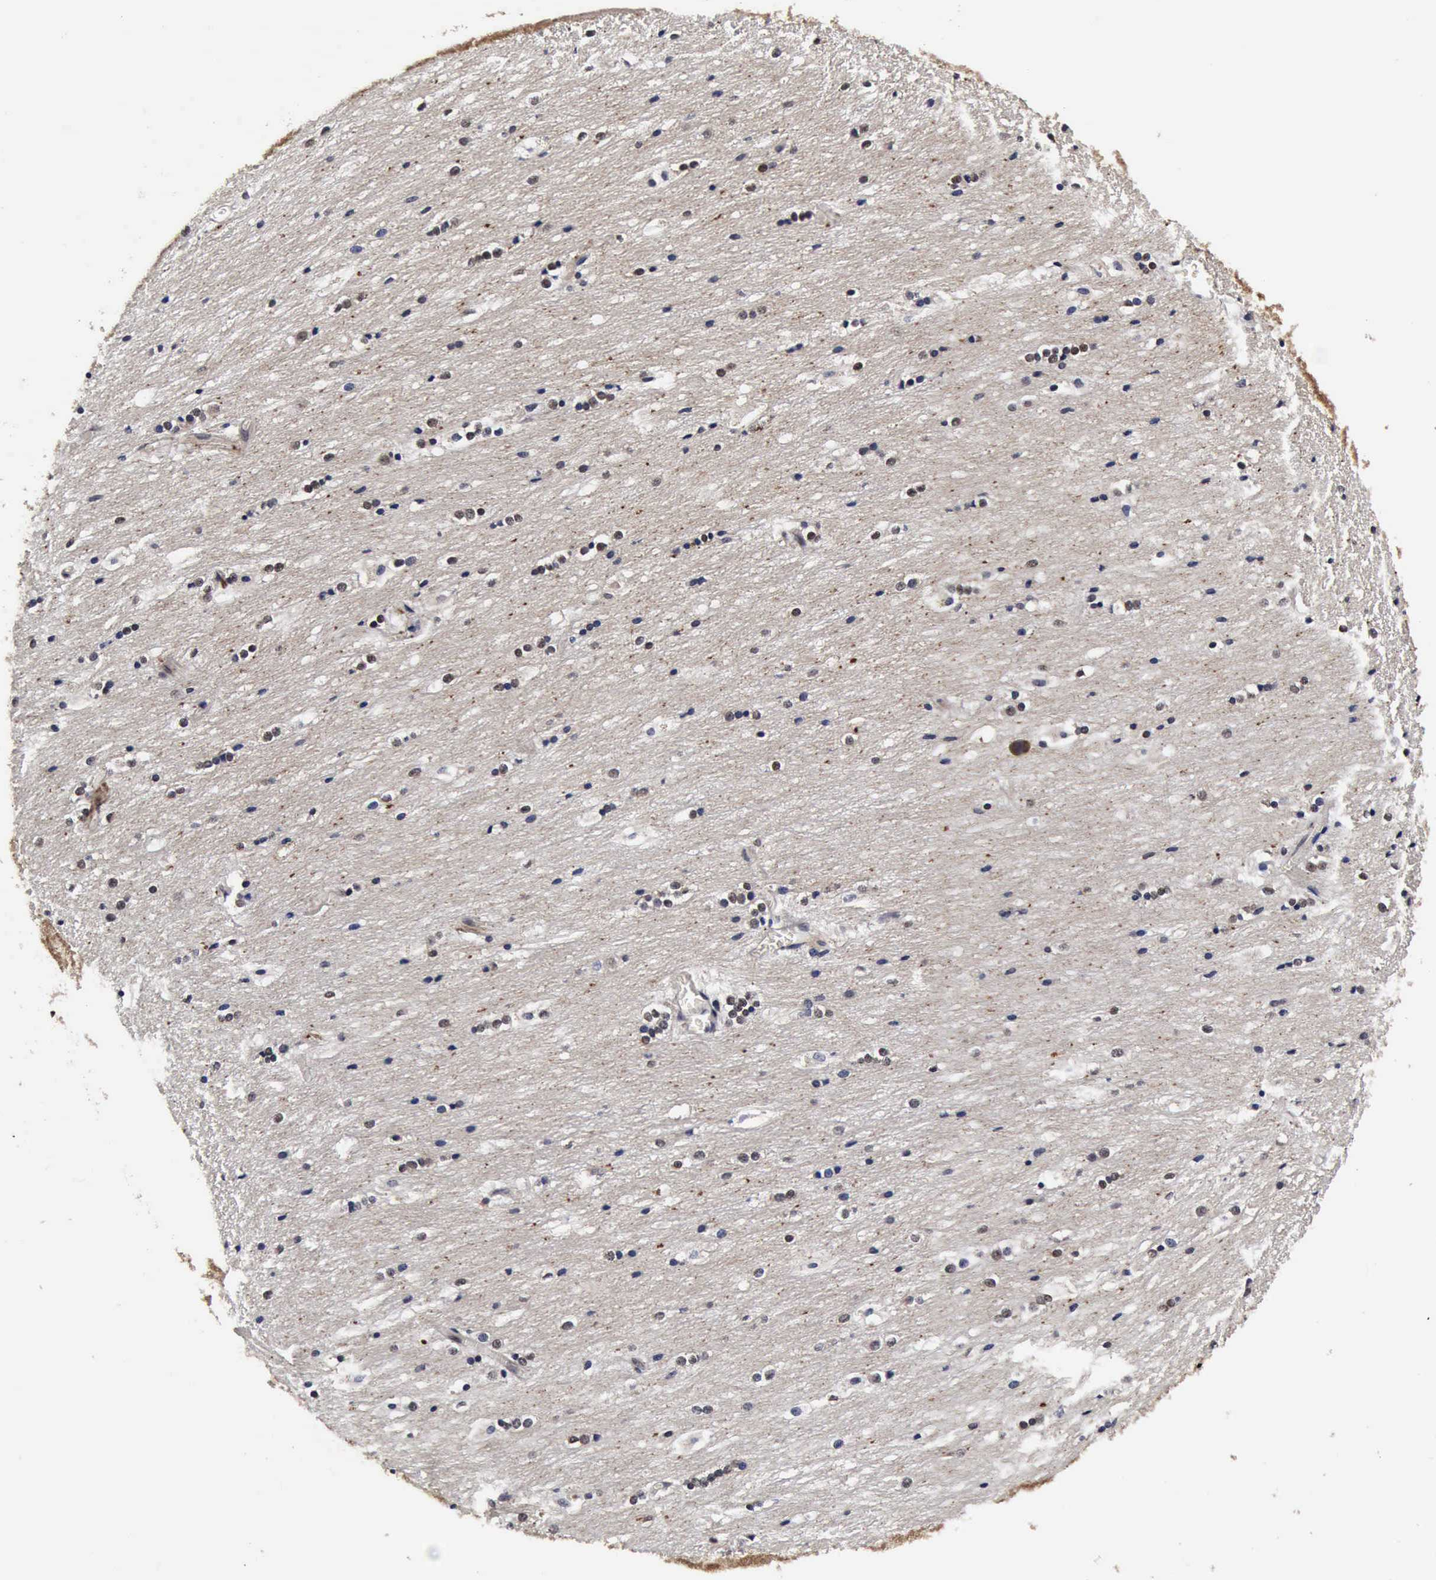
{"staining": {"intensity": "negative", "quantity": "none", "location": "none"}, "tissue": "caudate", "cell_type": "Glial cells", "image_type": "normal", "snomed": [{"axis": "morphology", "description": "Normal tissue, NOS"}, {"axis": "topography", "description": "Lateral ventricle wall"}], "caption": "Caudate stained for a protein using immunohistochemistry (IHC) shows no staining glial cells.", "gene": "UBC", "patient": {"sex": "female", "age": 19}}